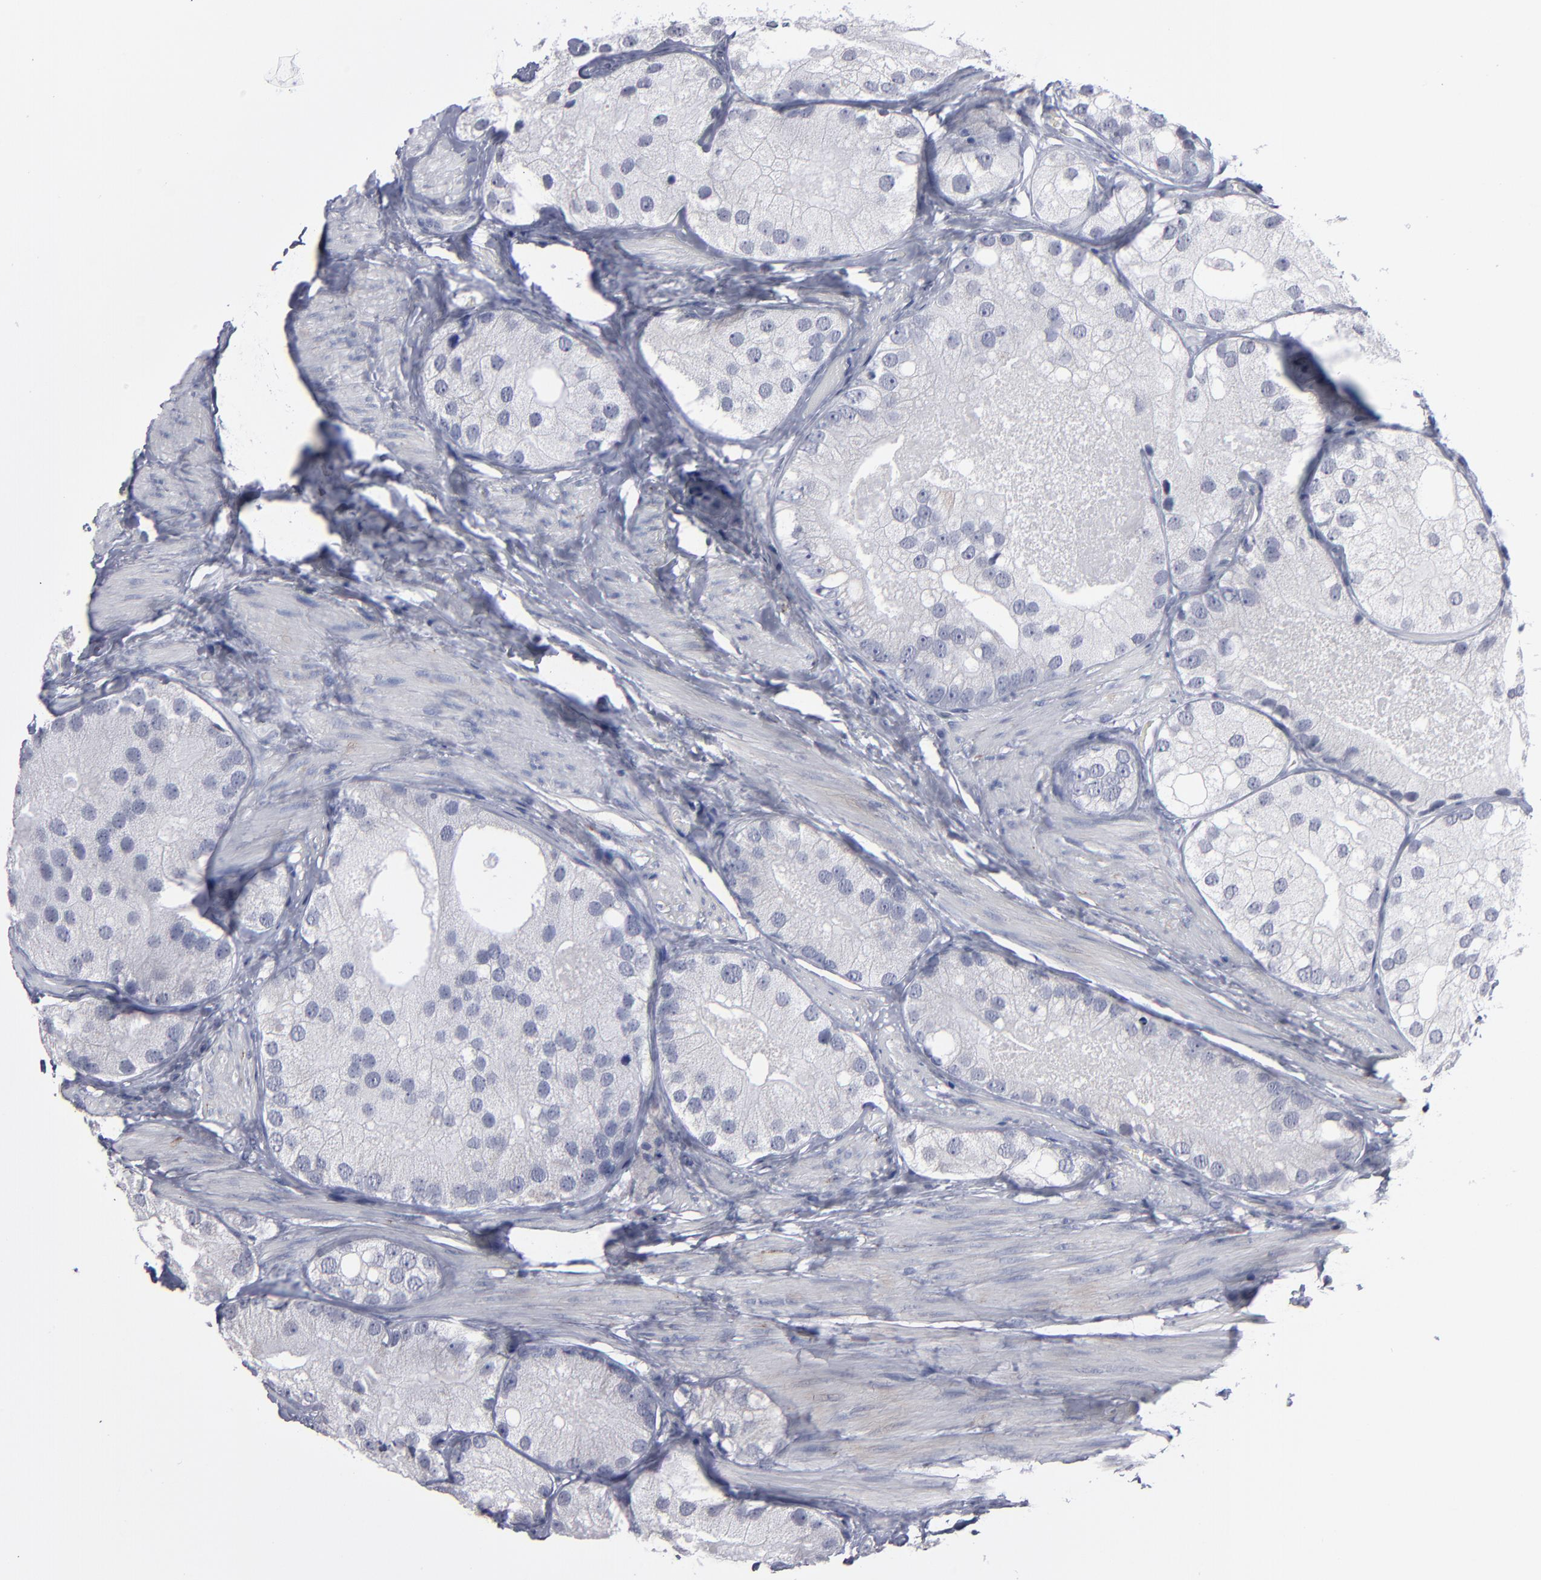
{"staining": {"intensity": "negative", "quantity": "none", "location": "none"}, "tissue": "prostate cancer", "cell_type": "Tumor cells", "image_type": "cancer", "snomed": [{"axis": "morphology", "description": "Adenocarcinoma, Low grade"}, {"axis": "topography", "description": "Prostate"}], "caption": "DAB (3,3'-diaminobenzidine) immunohistochemical staining of human adenocarcinoma (low-grade) (prostate) shows no significant expression in tumor cells.", "gene": "RPH3A", "patient": {"sex": "male", "age": 69}}